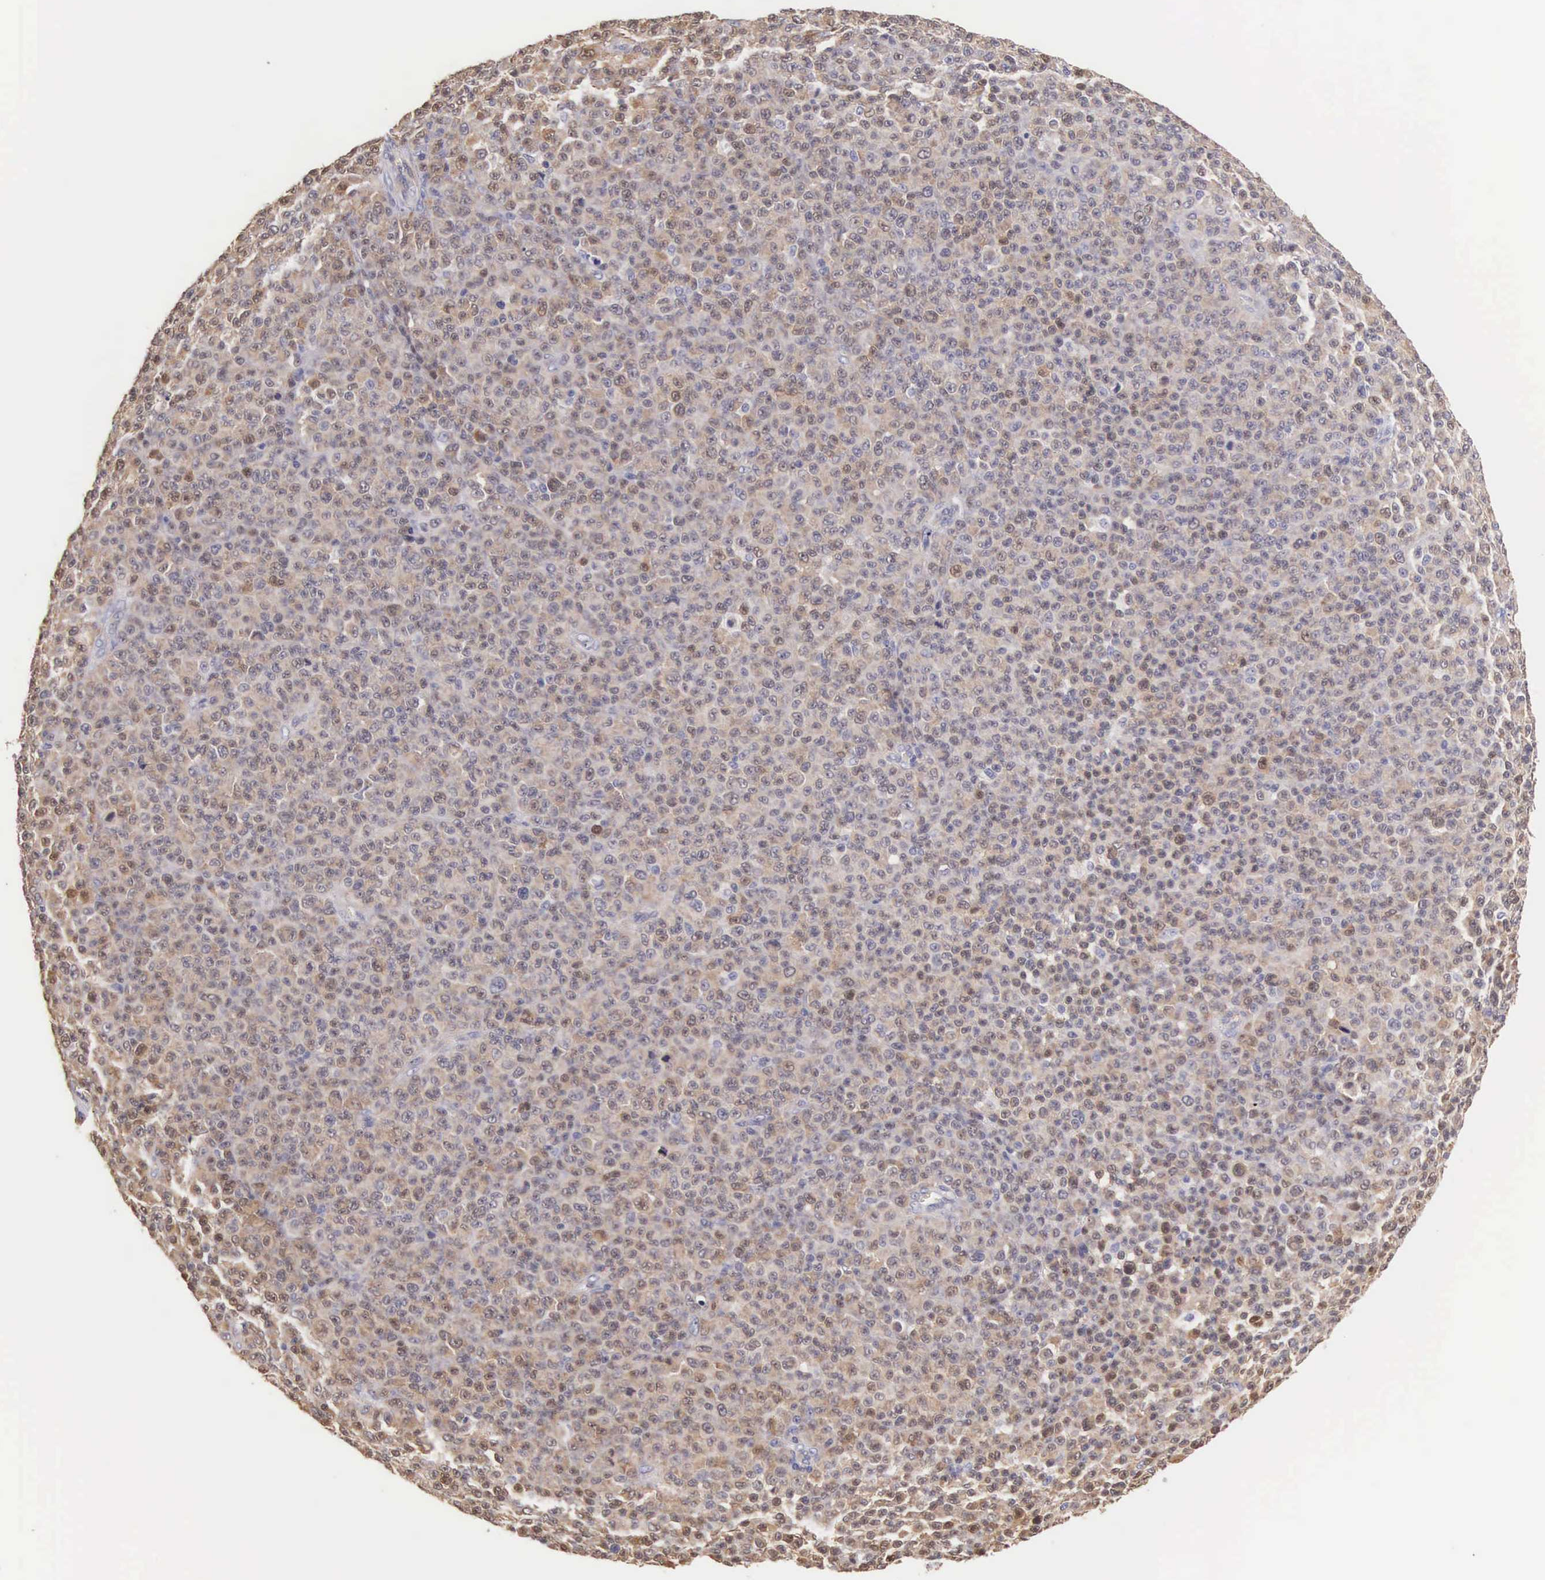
{"staining": {"intensity": "weak", "quantity": ">75%", "location": "cytoplasmic/membranous"}, "tissue": "melanoma", "cell_type": "Tumor cells", "image_type": "cancer", "snomed": [{"axis": "morphology", "description": "Malignant melanoma, Metastatic site"}, {"axis": "topography", "description": "Skin"}], "caption": "Protein positivity by immunohistochemistry (IHC) reveals weak cytoplasmic/membranous staining in approximately >75% of tumor cells in melanoma. The protein is stained brown, and the nuclei are stained in blue (DAB (3,3'-diaminobenzidine) IHC with brightfield microscopy, high magnification).", "gene": "PIR", "patient": {"sex": "male", "age": 32}}